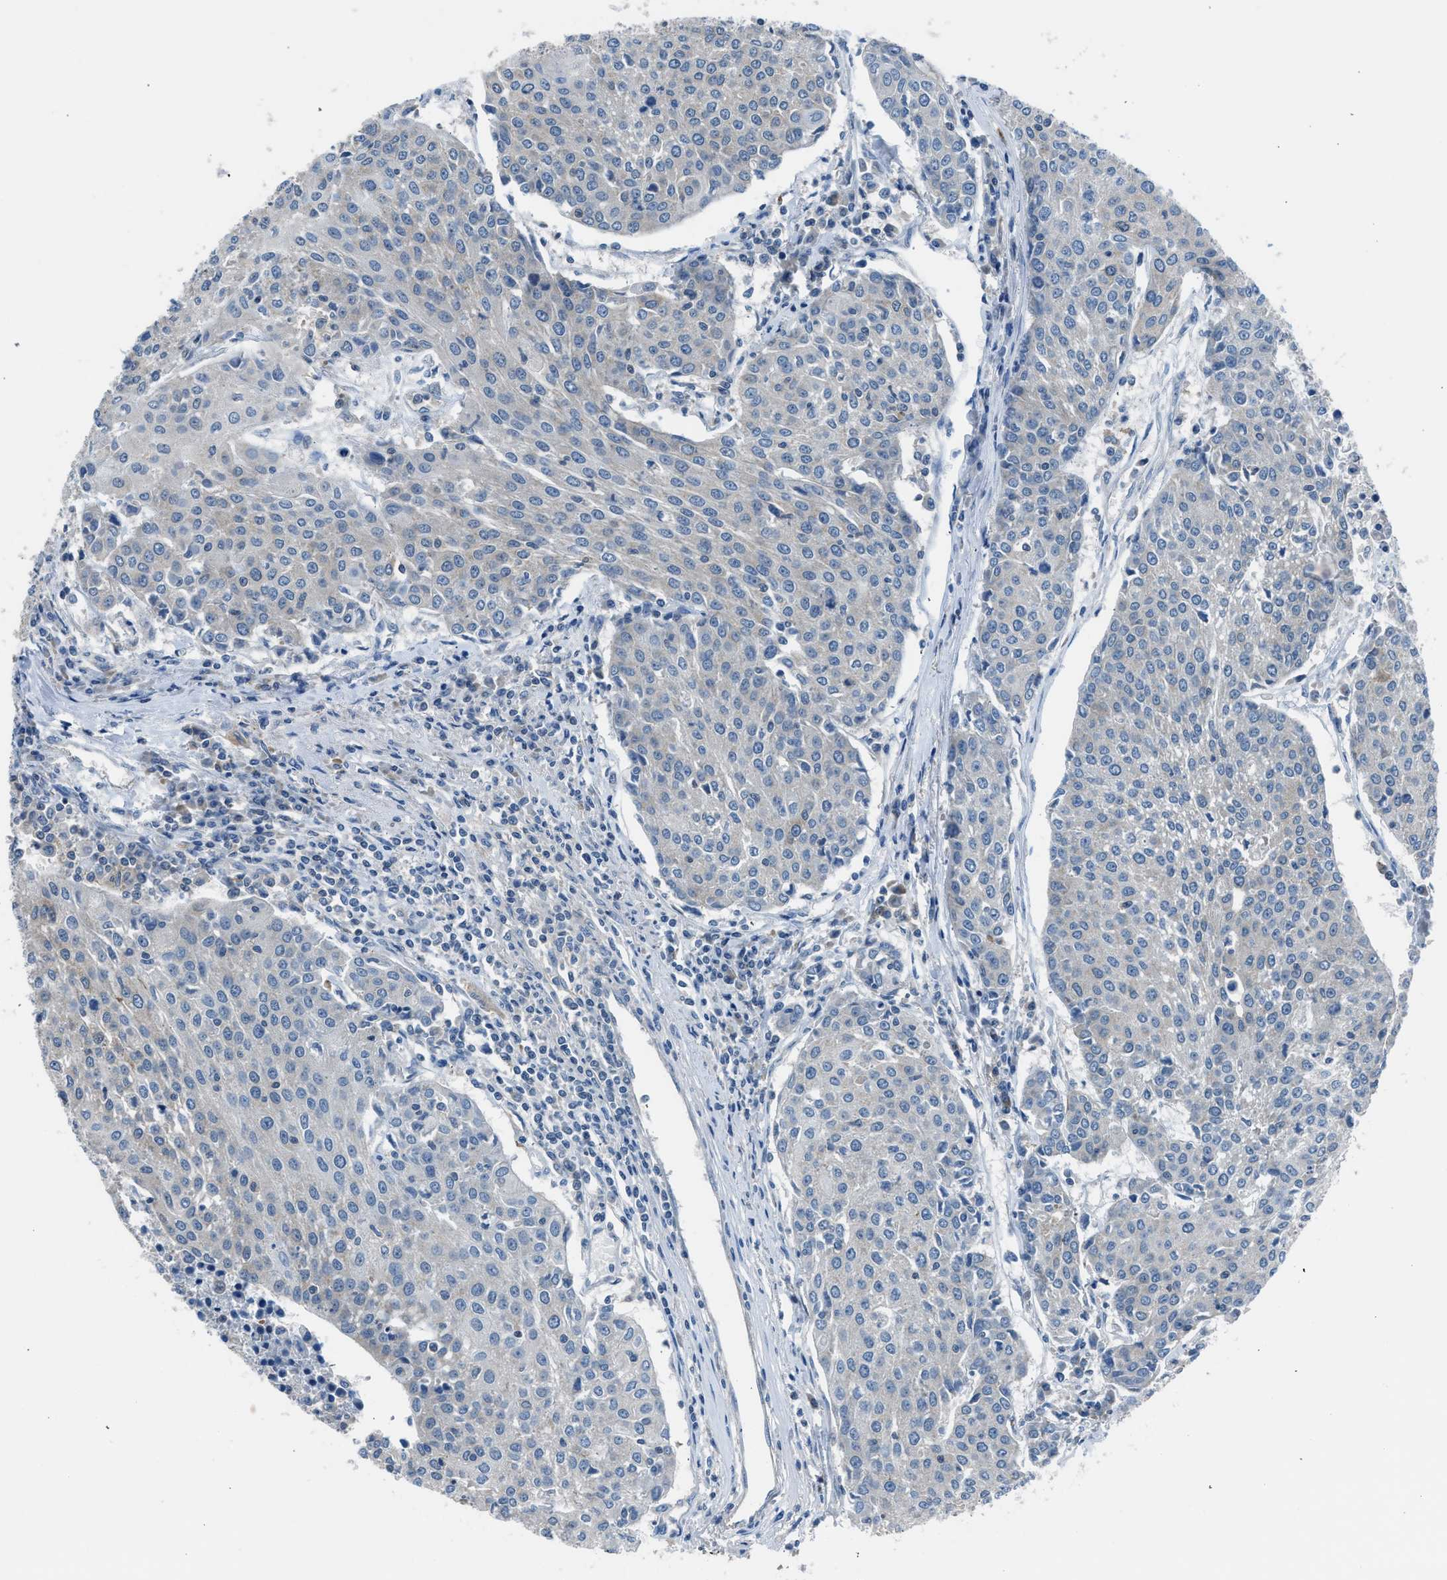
{"staining": {"intensity": "negative", "quantity": "none", "location": "none"}, "tissue": "urothelial cancer", "cell_type": "Tumor cells", "image_type": "cancer", "snomed": [{"axis": "morphology", "description": "Urothelial carcinoma, High grade"}, {"axis": "topography", "description": "Urinary bladder"}], "caption": "This is an immunohistochemistry micrograph of high-grade urothelial carcinoma. There is no expression in tumor cells.", "gene": "LMLN", "patient": {"sex": "female", "age": 85}}